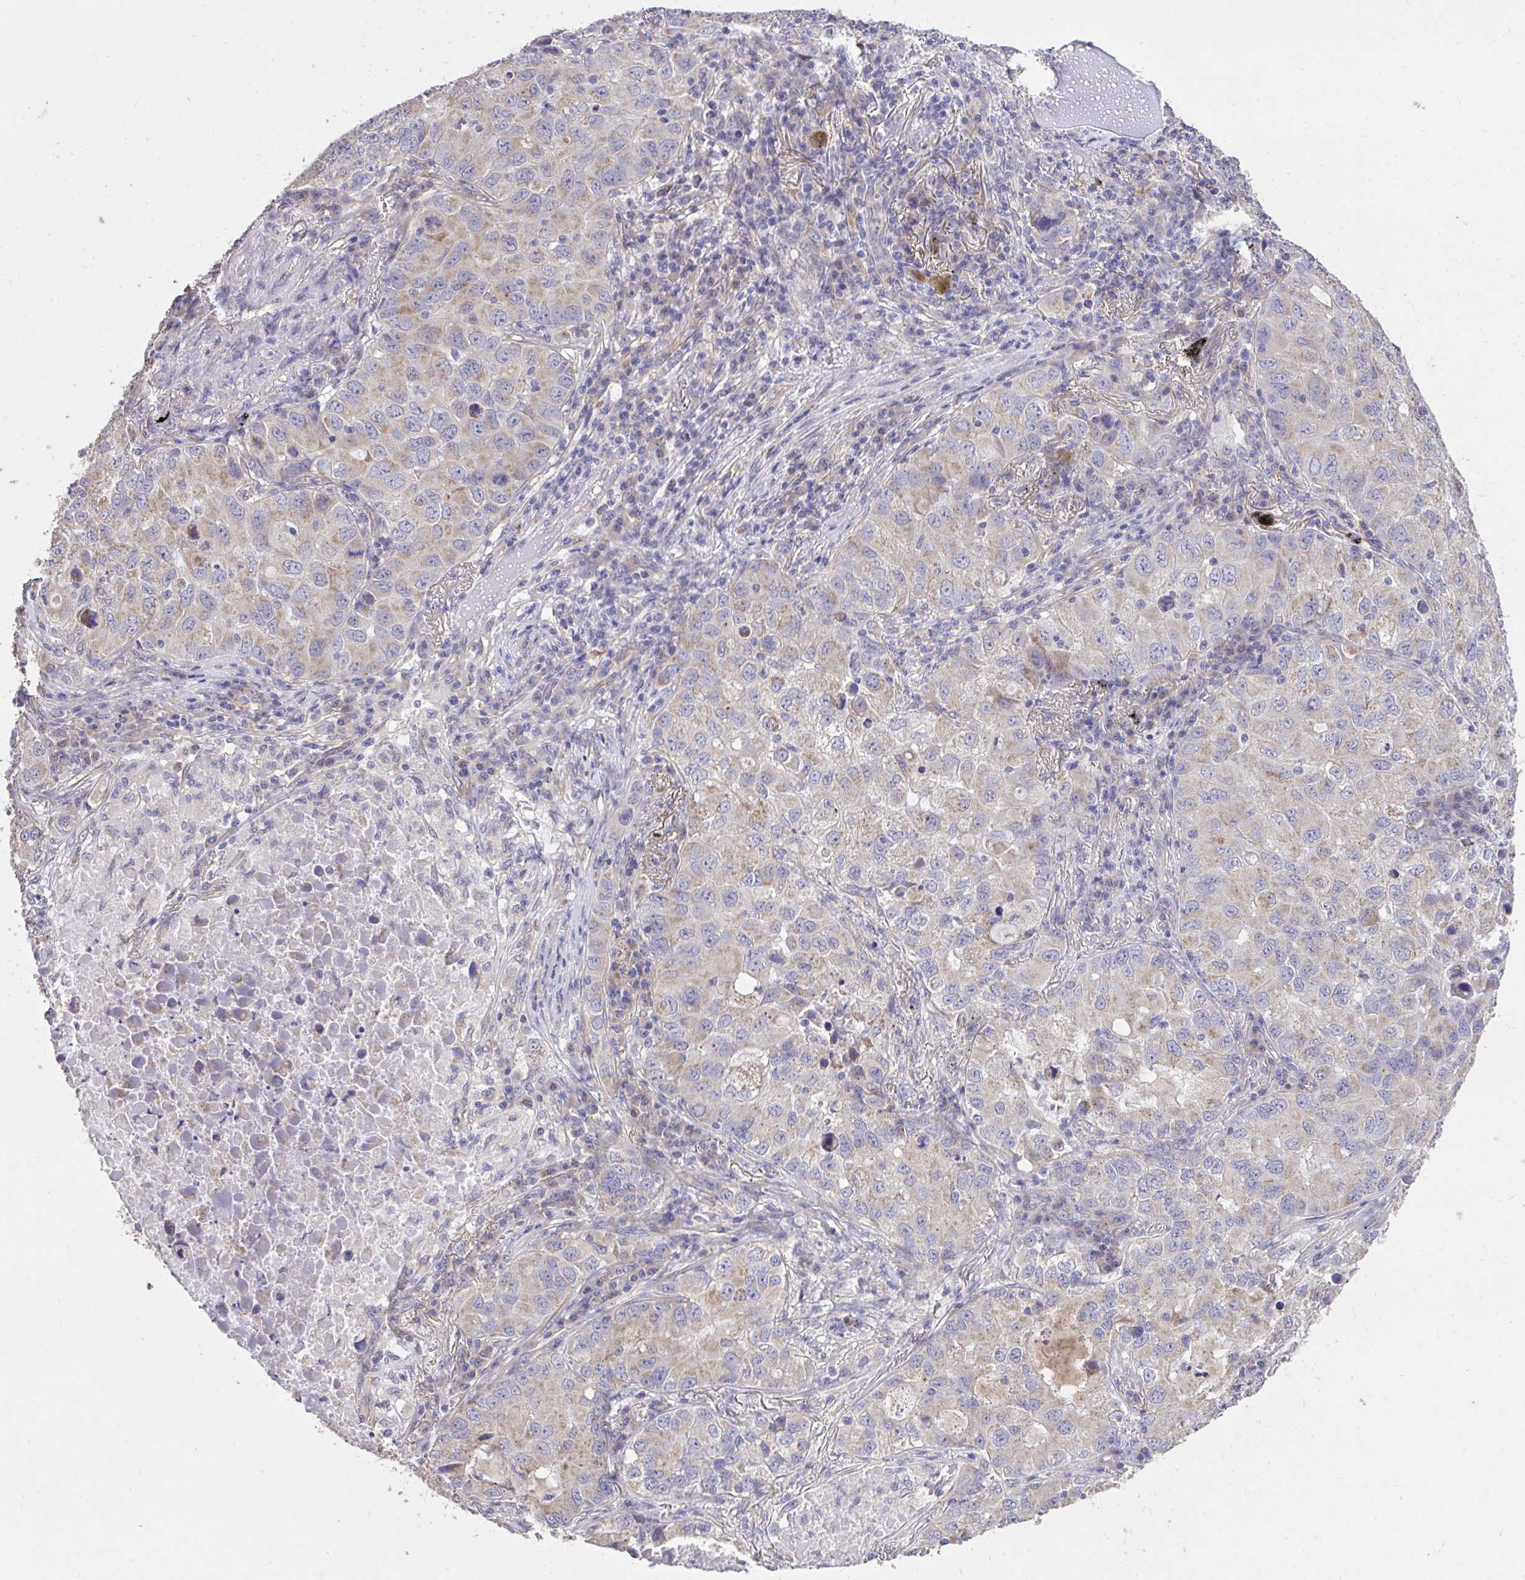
{"staining": {"intensity": "moderate", "quantity": ">75%", "location": "cytoplasmic/membranous"}, "tissue": "lung cancer", "cell_type": "Tumor cells", "image_type": "cancer", "snomed": [{"axis": "morphology", "description": "Normal morphology"}, {"axis": "morphology", "description": "Adenocarcinoma, NOS"}, {"axis": "topography", "description": "Lymph node"}, {"axis": "topography", "description": "Lung"}], "caption": "Lung cancer (adenocarcinoma) stained with IHC reveals moderate cytoplasmic/membranous expression in approximately >75% of tumor cells.", "gene": "MPC2", "patient": {"sex": "female", "age": 51}}